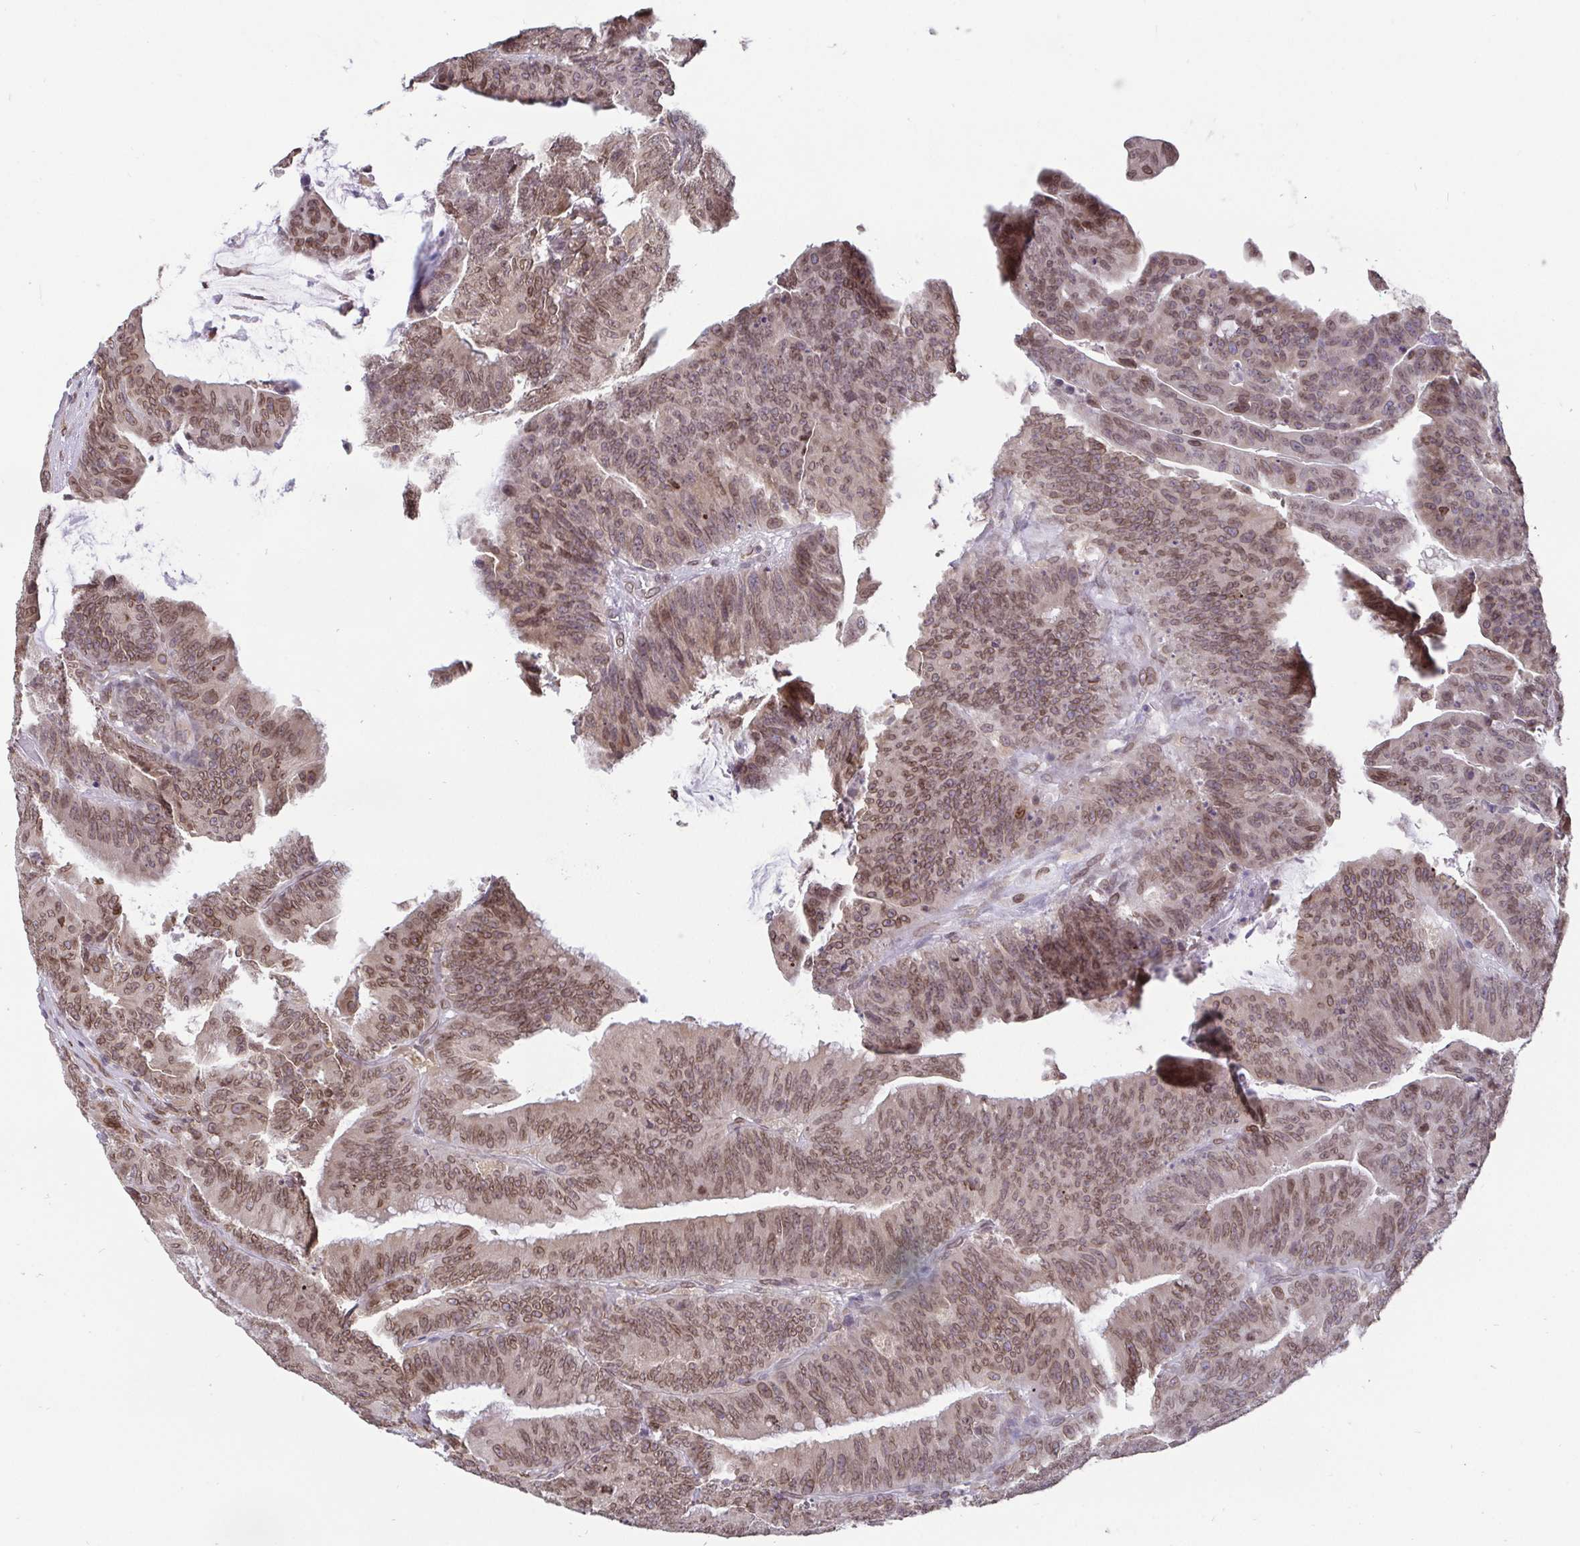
{"staining": {"intensity": "moderate", "quantity": ">75%", "location": "cytoplasmic/membranous,nuclear"}, "tissue": "colorectal cancer", "cell_type": "Tumor cells", "image_type": "cancer", "snomed": [{"axis": "morphology", "description": "Adenocarcinoma, NOS"}, {"axis": "topography", "description": "Colon"}], "caption": "Immunohistochemistry (IHC) staining of colorectal cancer, which exhibits medium levels of moderate cytoplasmic/membranous and nuclear staining in approximately >75% of tumor cells indicating moderate cytoplasmic/membranous and nuclear protein staining. The staining was performed using DAB (brown) for protein detection and nuclei were counterstained in hematoxylin (blue).", "gene": "EMD", "patient": {"sex": "female", "age": 78}}